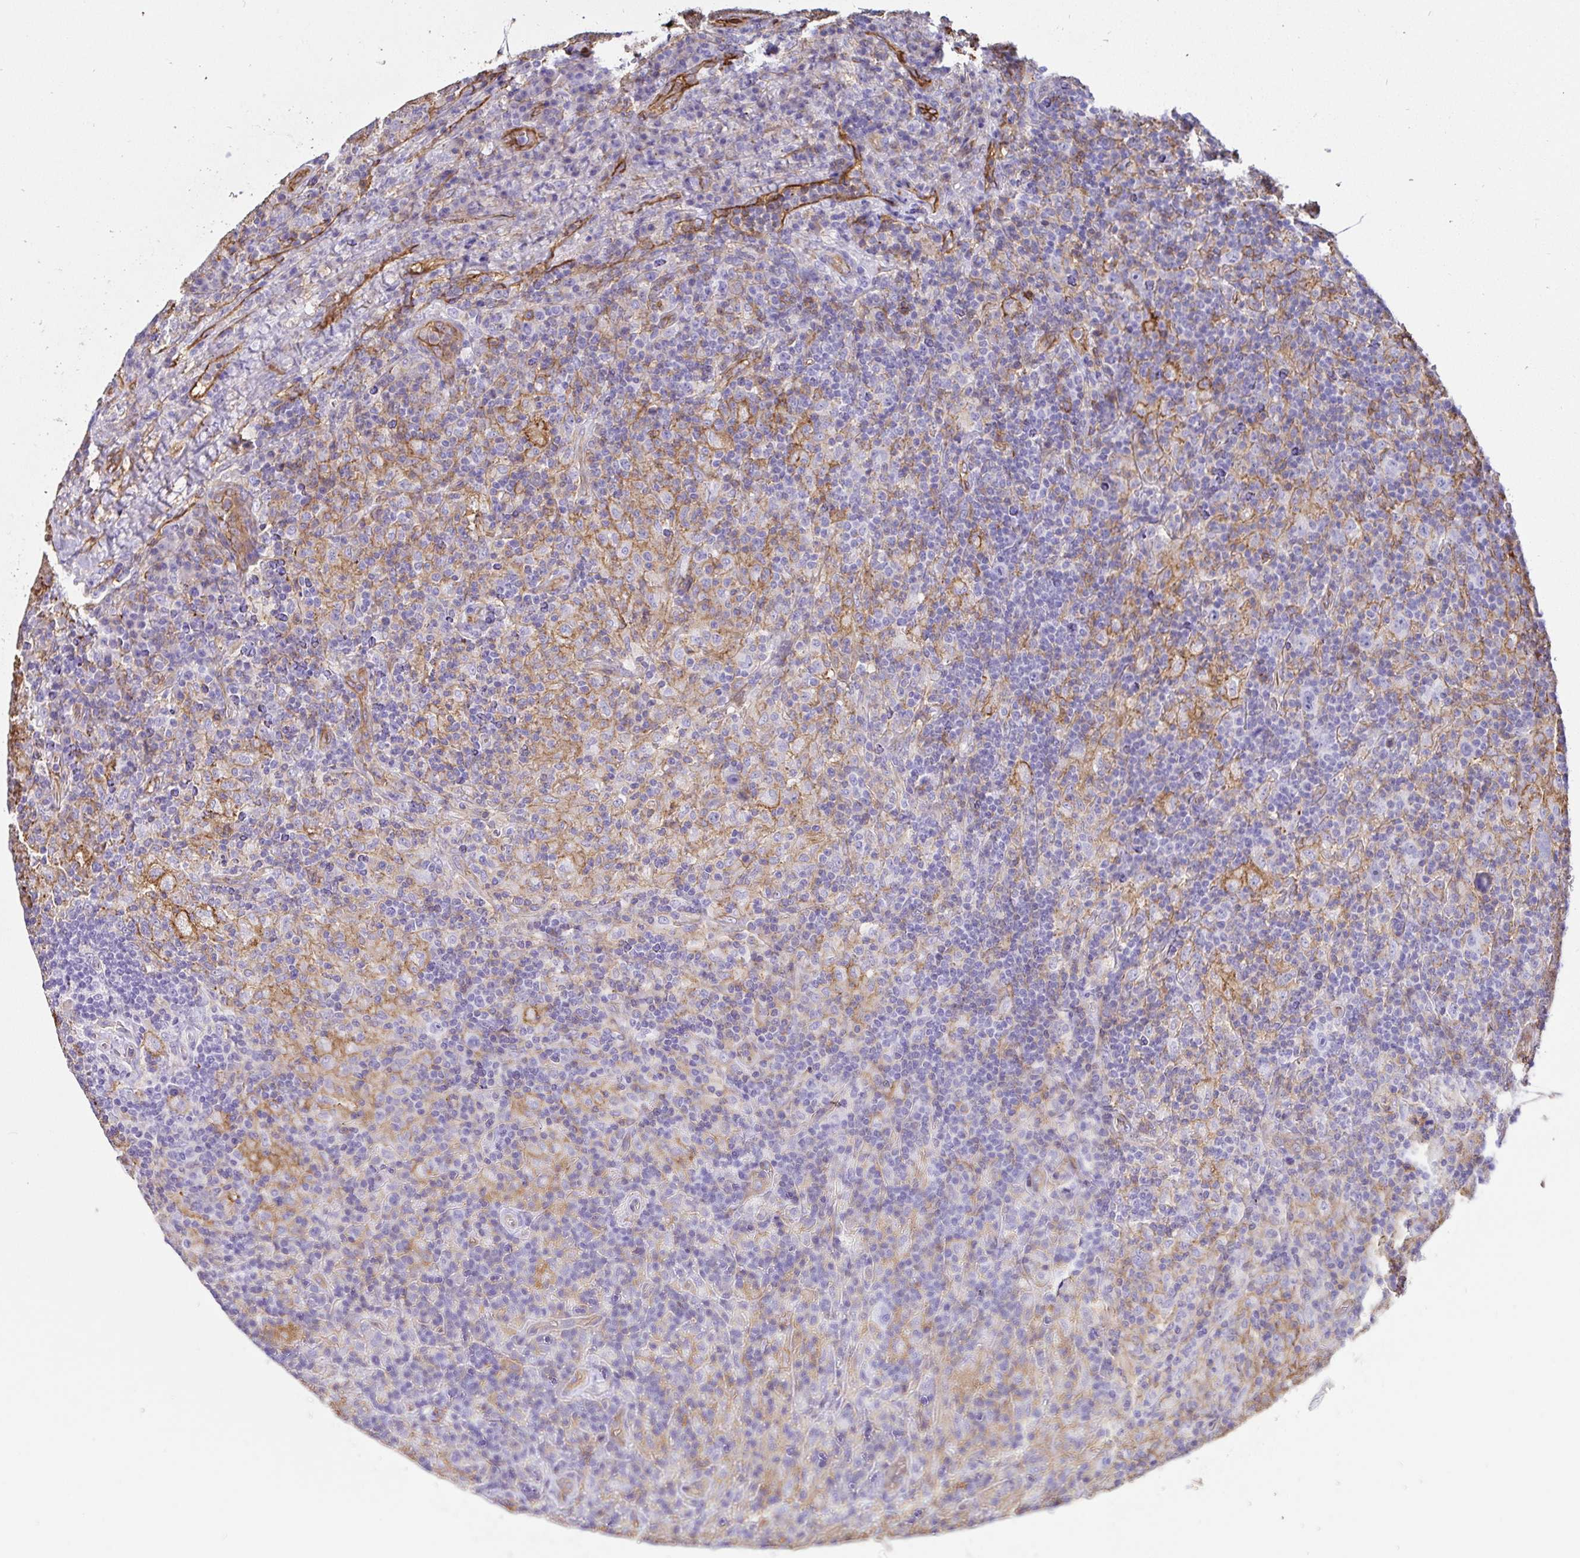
{"staining": {"intensity": "negative", "quantity": "none", "location": "none"}, "tissue": "lymphoma", "cell_type": "Tumor cells", "image_type": "cancer", "snomed": [{"axis": "morphology", "description": "Hodgkin's disease, NOS"}, {"axis": "topography", "description": "Lymph node"}], "caption": "Immunohistochemical staining of human Hodgkin's disease reveals no significant staining in tumor cells.", "gene": "ANXA2", "patient": {"sex": "male", "age": 70}}